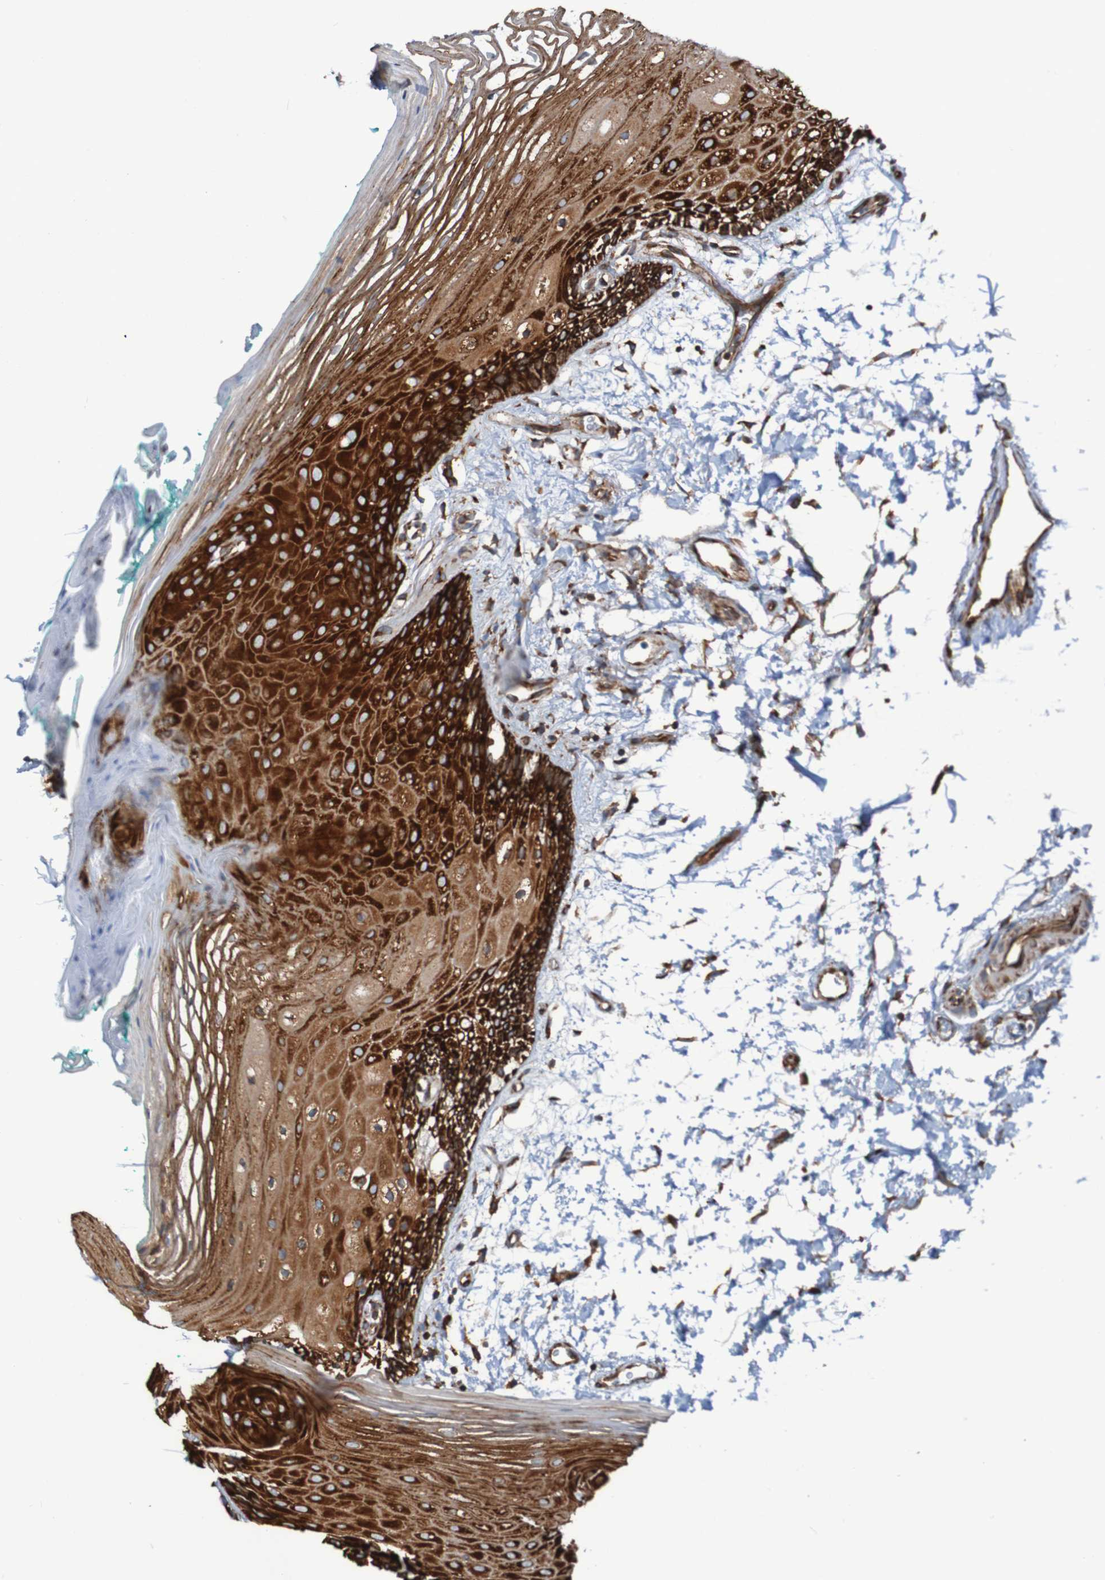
{"staining": {"intensity": "strong", "quantity": ">75%", "location": "cytoplasmic/membranous"}, "tissue": "oral mucosa", "cell_type": "Squamous epithelial cells", "image_type": "normal", "snomed": [{"axis": "morphology", "description": "Normal tissue, NOS"}, {"axis": "topography", "description": "Skeletal muscle"}, {"axis": "topography", "description": "Oral tissue"}, {"axis": "topography", "description": "Peripheral nerve tissue"}], "caption": "Immunohistochemical staining of normal oral mucosa displays high levels of strong cytoplasmic/membranous positivity in approximately >75% of squamous epithelial cells. (DAB = brown stain, brightfield microscopy at high magnification).", "gene": "RPL10", "patient": {"sex": "female", "age": 84}}